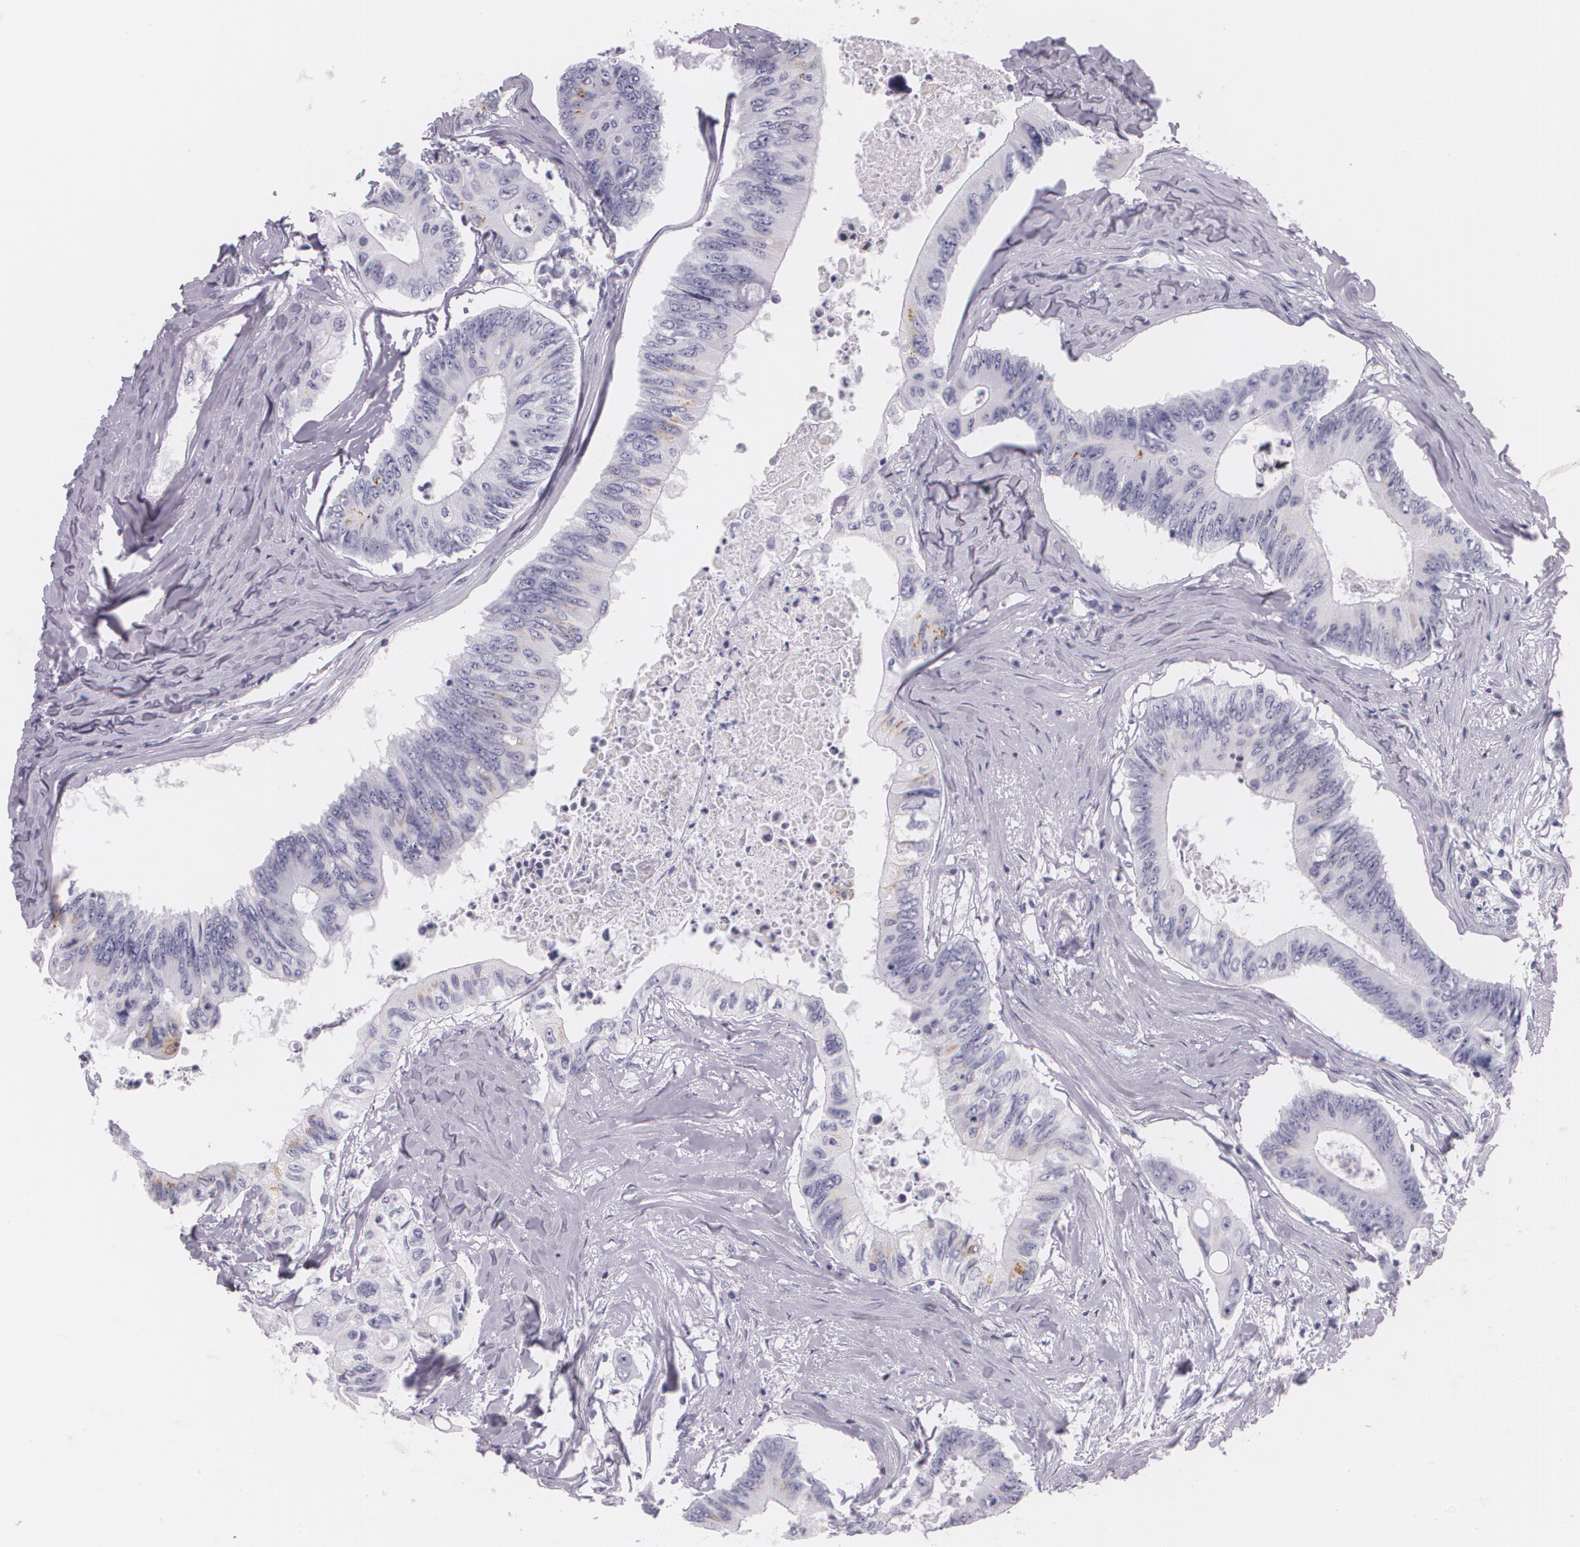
{"staining": {"intensity": "negative", "quantity": "none", "location": "none"}, "tissue": "colorectal cancer", "cell_type": "Tumor cells", "image_type": "cancer", "snomed": [{"axis": "morphology", "description": "Adenocarcinoma, NOS"}, {"axis": "topography", "description": "Colon"}], "caption": "Colorectal cancer (adenocarcinoma) was stained to show a protein in brown. There is no significant staining in tumor cells.", "gene": "DLG4", "patient": {"sex": "male", "age": 65}}